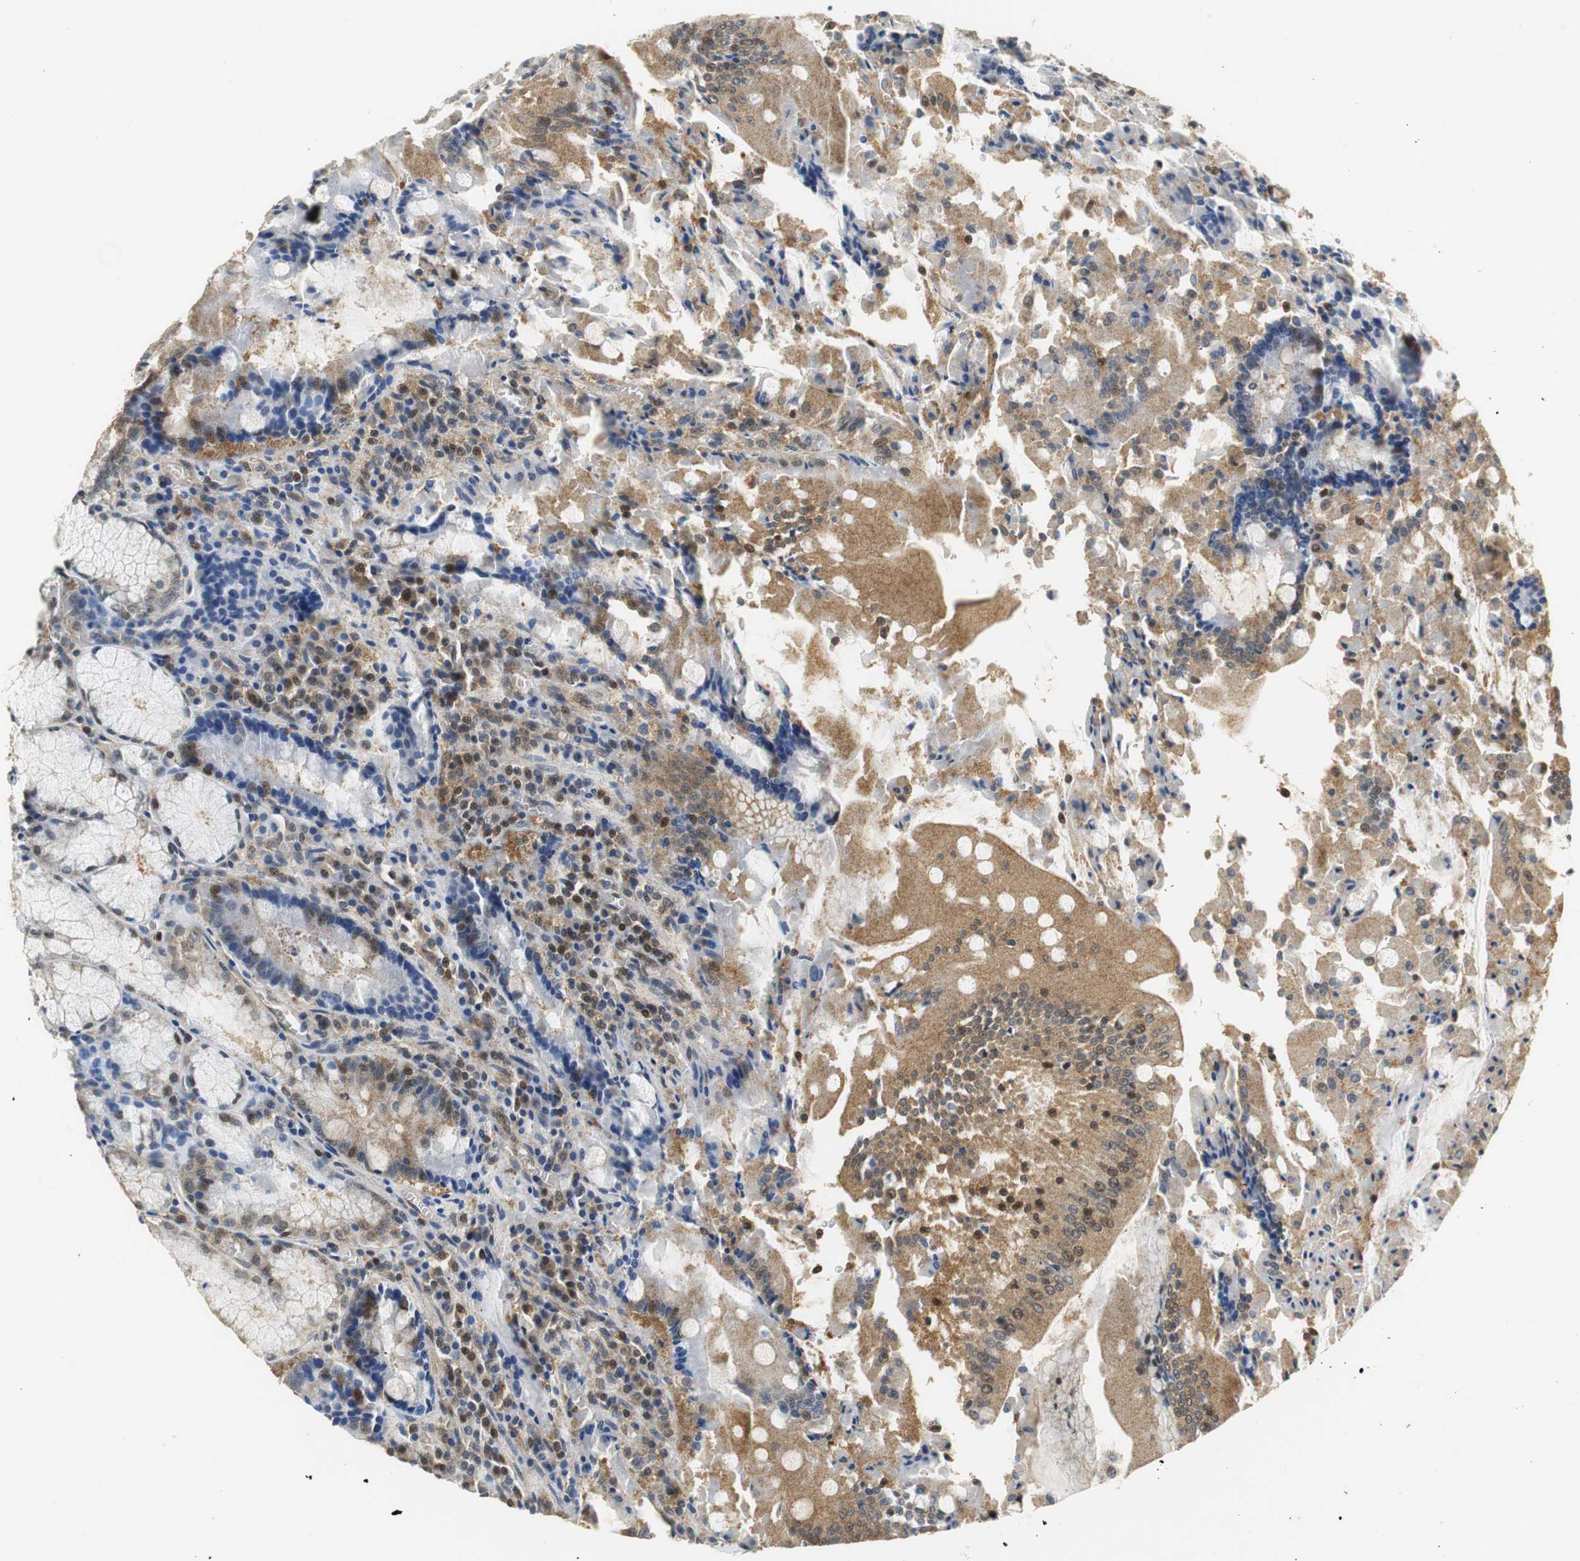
{"staining": {"intensity": "moderate", "quantity": ">75%", "location": "cytoplasmic/membranous"}, "tissue": "stomach", "cell_type": "Glandular cells", "image_type": "normal", "snomed": [{"axis": "morphology", "description": "Normal tissue, NOS"}, {"axis": "topography", "description": "Stomach, lower"}], "caption": "DAB immunohistochemical staining of unremarkable stomach reveals moderate cytoplasmic/membranous protein positivity in approximately >75% of glandular cells. (DAB (3,3'-diaminobenzidine) IHC, brown staining for protein, blue staining for nuclei).", "gene": "GSDMD", "patient": {"sex": "male", "age": 56}}